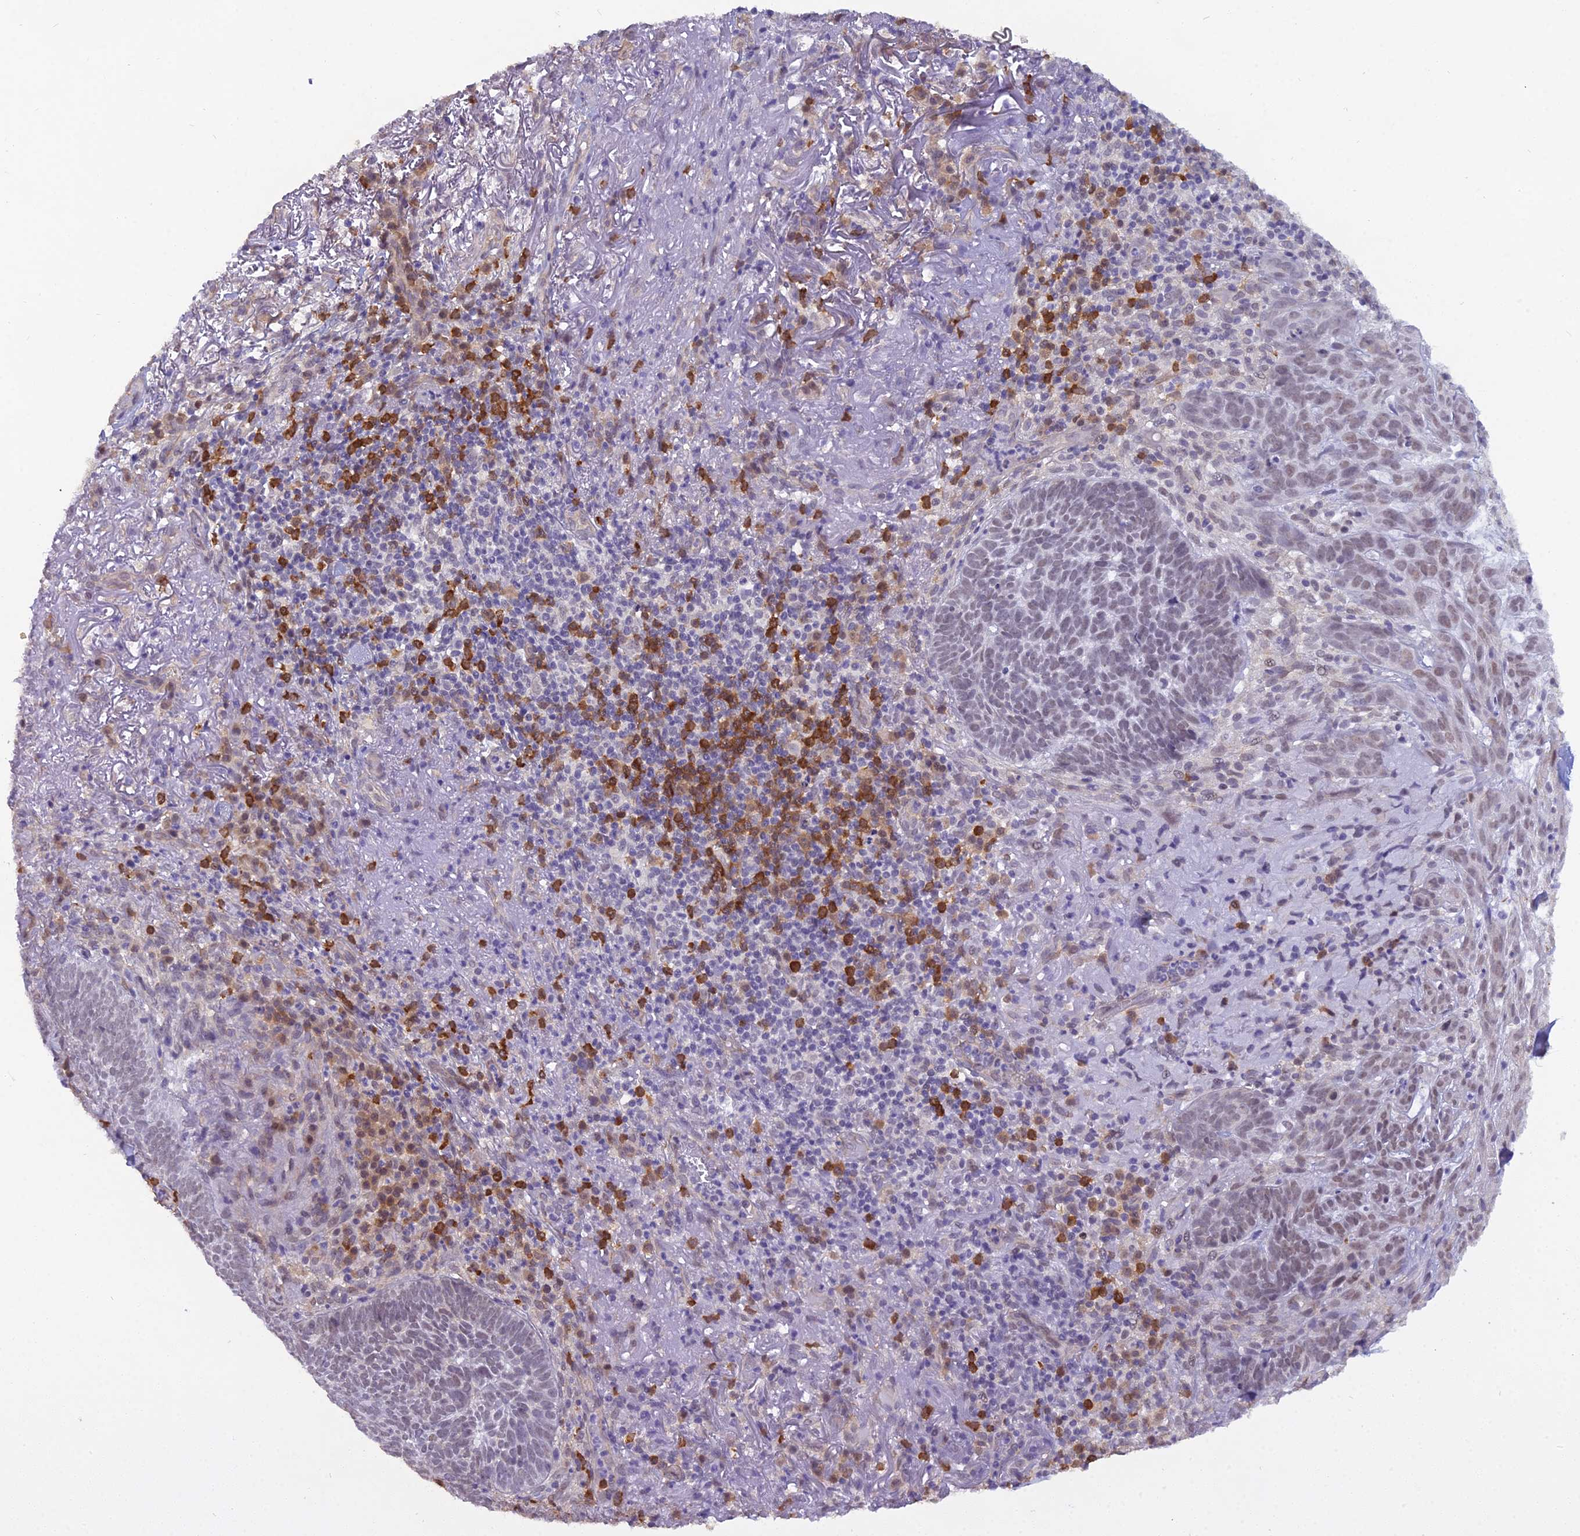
{"staining": {"intensity": "weak", "quantity": "25%-75%", "location": "nuclear"}, "tissue": "skin cancer", "cell_type": "Tumor cells", "image_type": "cancer", "snomed": [{"axis": "morphology", "description": "Basal cell carcinoma"}, {"axis": "topography", "description": "Skin"}], "caption": "Human skin cancer stained with a brown dye shows weak nuclear positive expression in about 25%-75% of tumor cells.", "gene": "BLNK", "patient": {"sex": "female", "age": 78}}